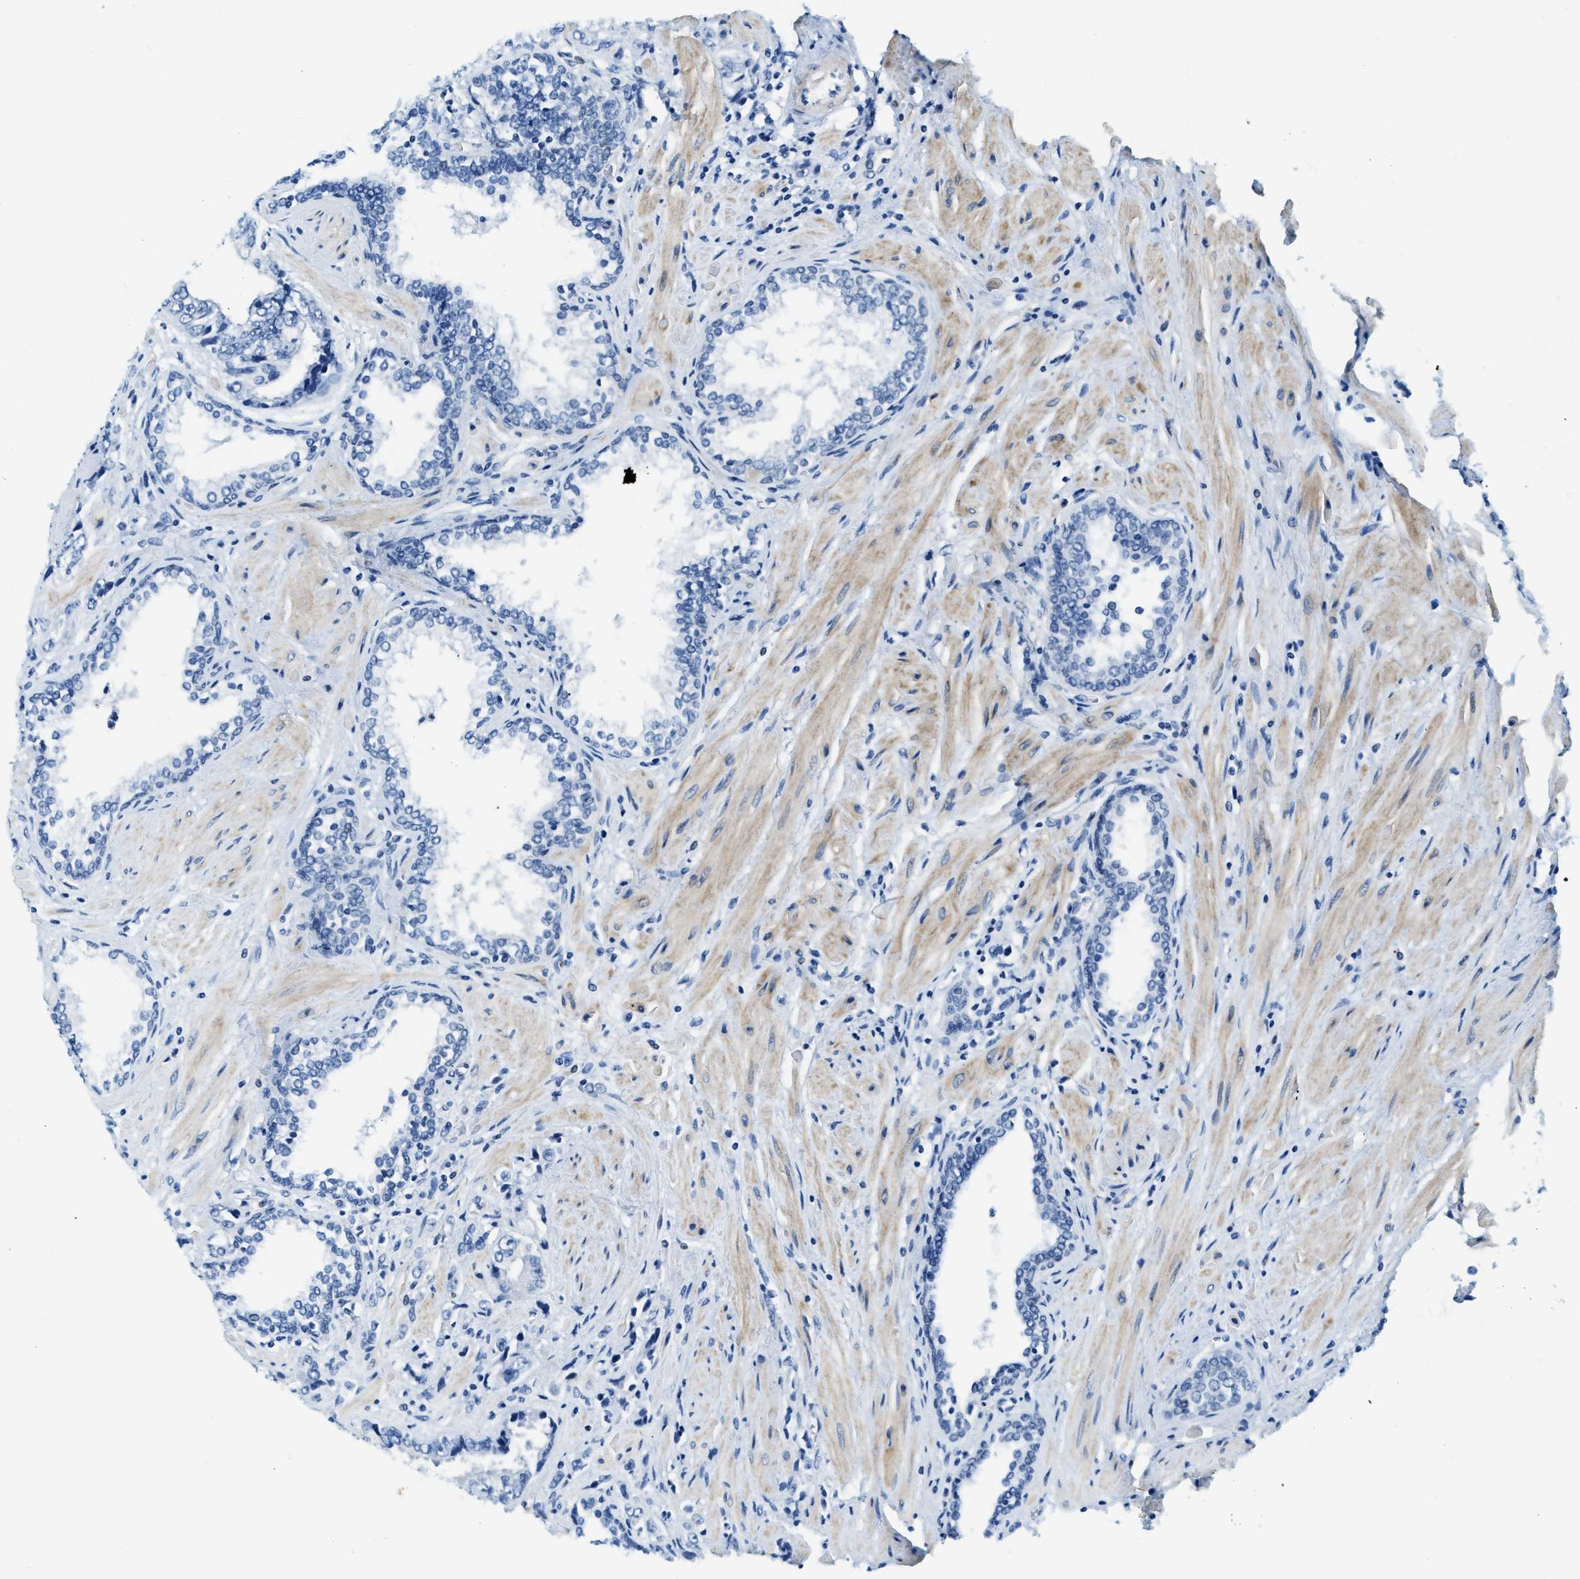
{"staining": {"intensity": "negative", "quantity": "none", "location": "none"}, "tissue": "prostate cancer", "cell_type": "Tumor cells", "image_type": "cancer", "snomed": [{"axis": "morphology", "description": "Adenocarcinoma, High grade"}, {"axis": "topography", "description": "Prostate"}], "caption": "Tumor cells show no significant positivity in adenocarcinoma (high-grade) (prostate). Nuclei are stained in blue.", "gene": "EIF2AK2", "patient": {"sex": "male", "age": 61}}